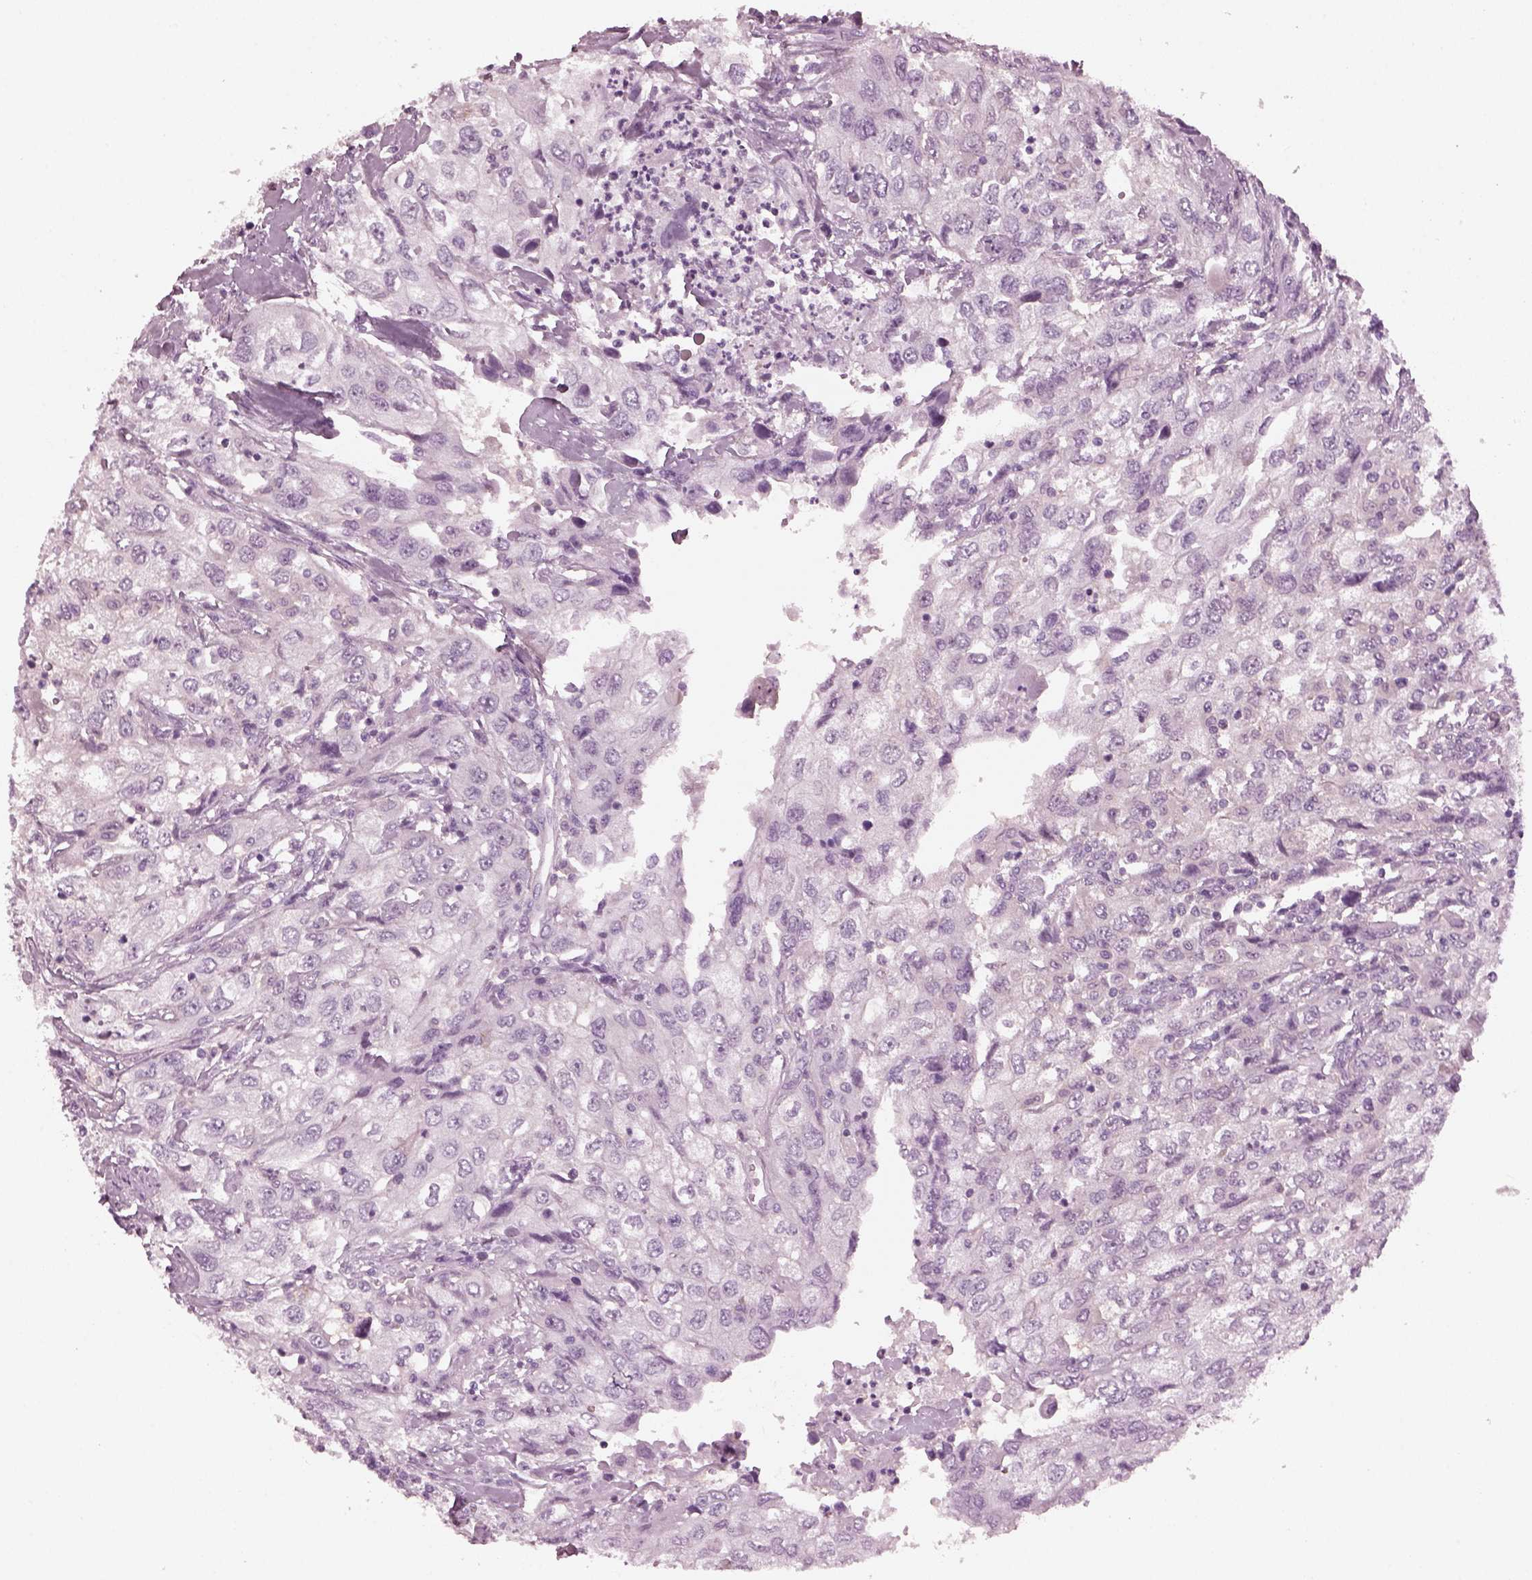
{"staining": {"intensity": "negative", "quantity": "none", "location": "none"}, "tissue": "urothelial cancer", "cell_type": "Tumor cells", "image_type": "cancer", "snomed": [{"axis": "morphology", "description": "Urothelial carcinoma, High grade"}, {"axis": "topography", "description": "Urinary bladder"}], "caption": "Immunohistochemistry (IHC) photomicrograph of human urothelial cancer stained for a protein (brown), which exhibits no staining in tumor cells.", "gene": "SHTN1", "patient": {"sex": "male", "age": 76}}